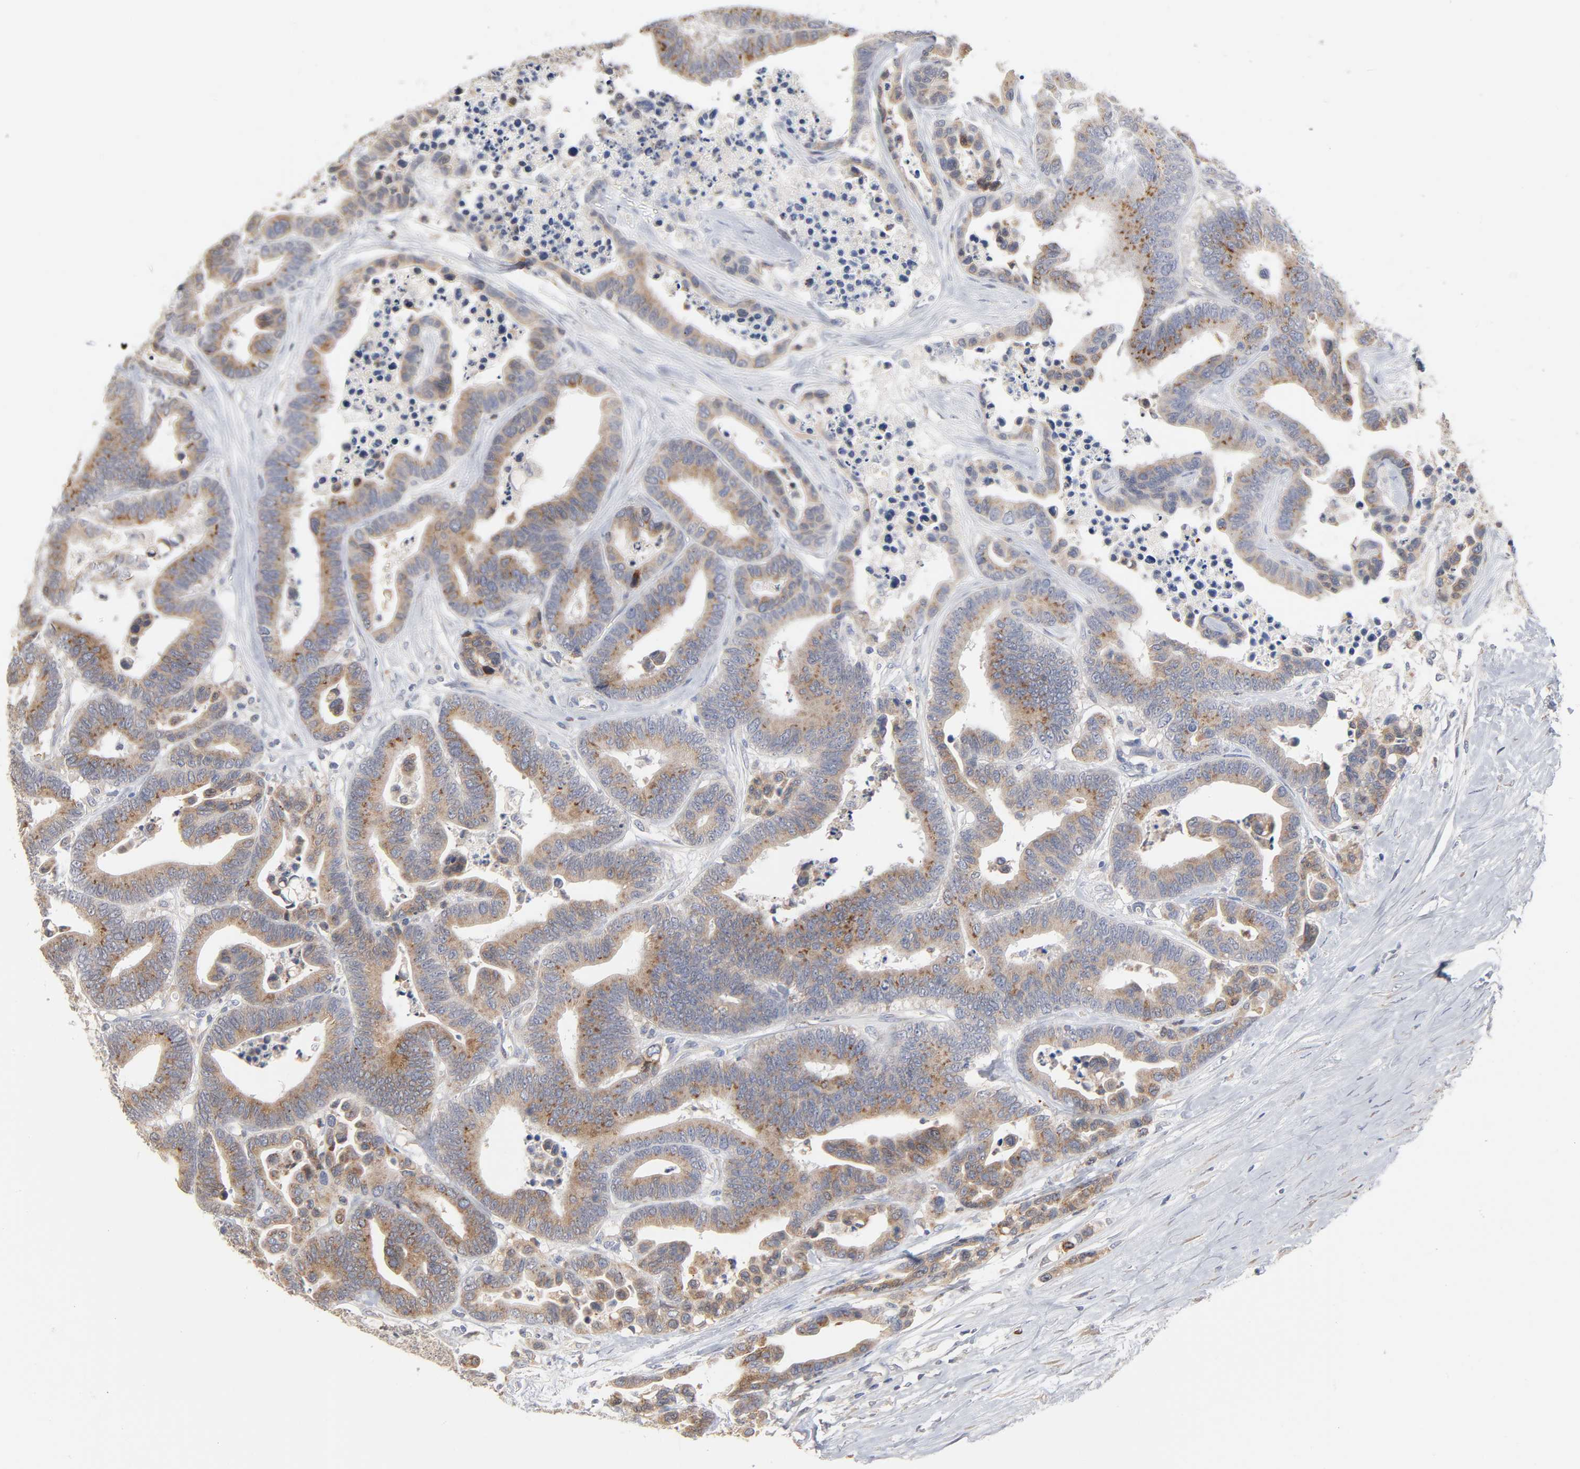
{"staining": {"intensity": "weak", "quantity": ">75%", "location": "cytoplasmic/membranous"}, "tissue": "colorectal cancer", "cell_type": "Tumor cells", "image_type": "cancer", "snomed": [{"axis": "morphology", "description": "Adenocarcinoma, NOS"}, {"axis": "topography", "description": "Colon"}], "caption": "Immunohistochemical staining of colorectal adenocarcinoma demonstrates low levels of weak cytoplasmic/membranous staining in about >75% of tumor cells. (IHC, brightfield microscopy, high magnification).", "gene": "AK7", "patient": {"sex": "male", "age": 82}}